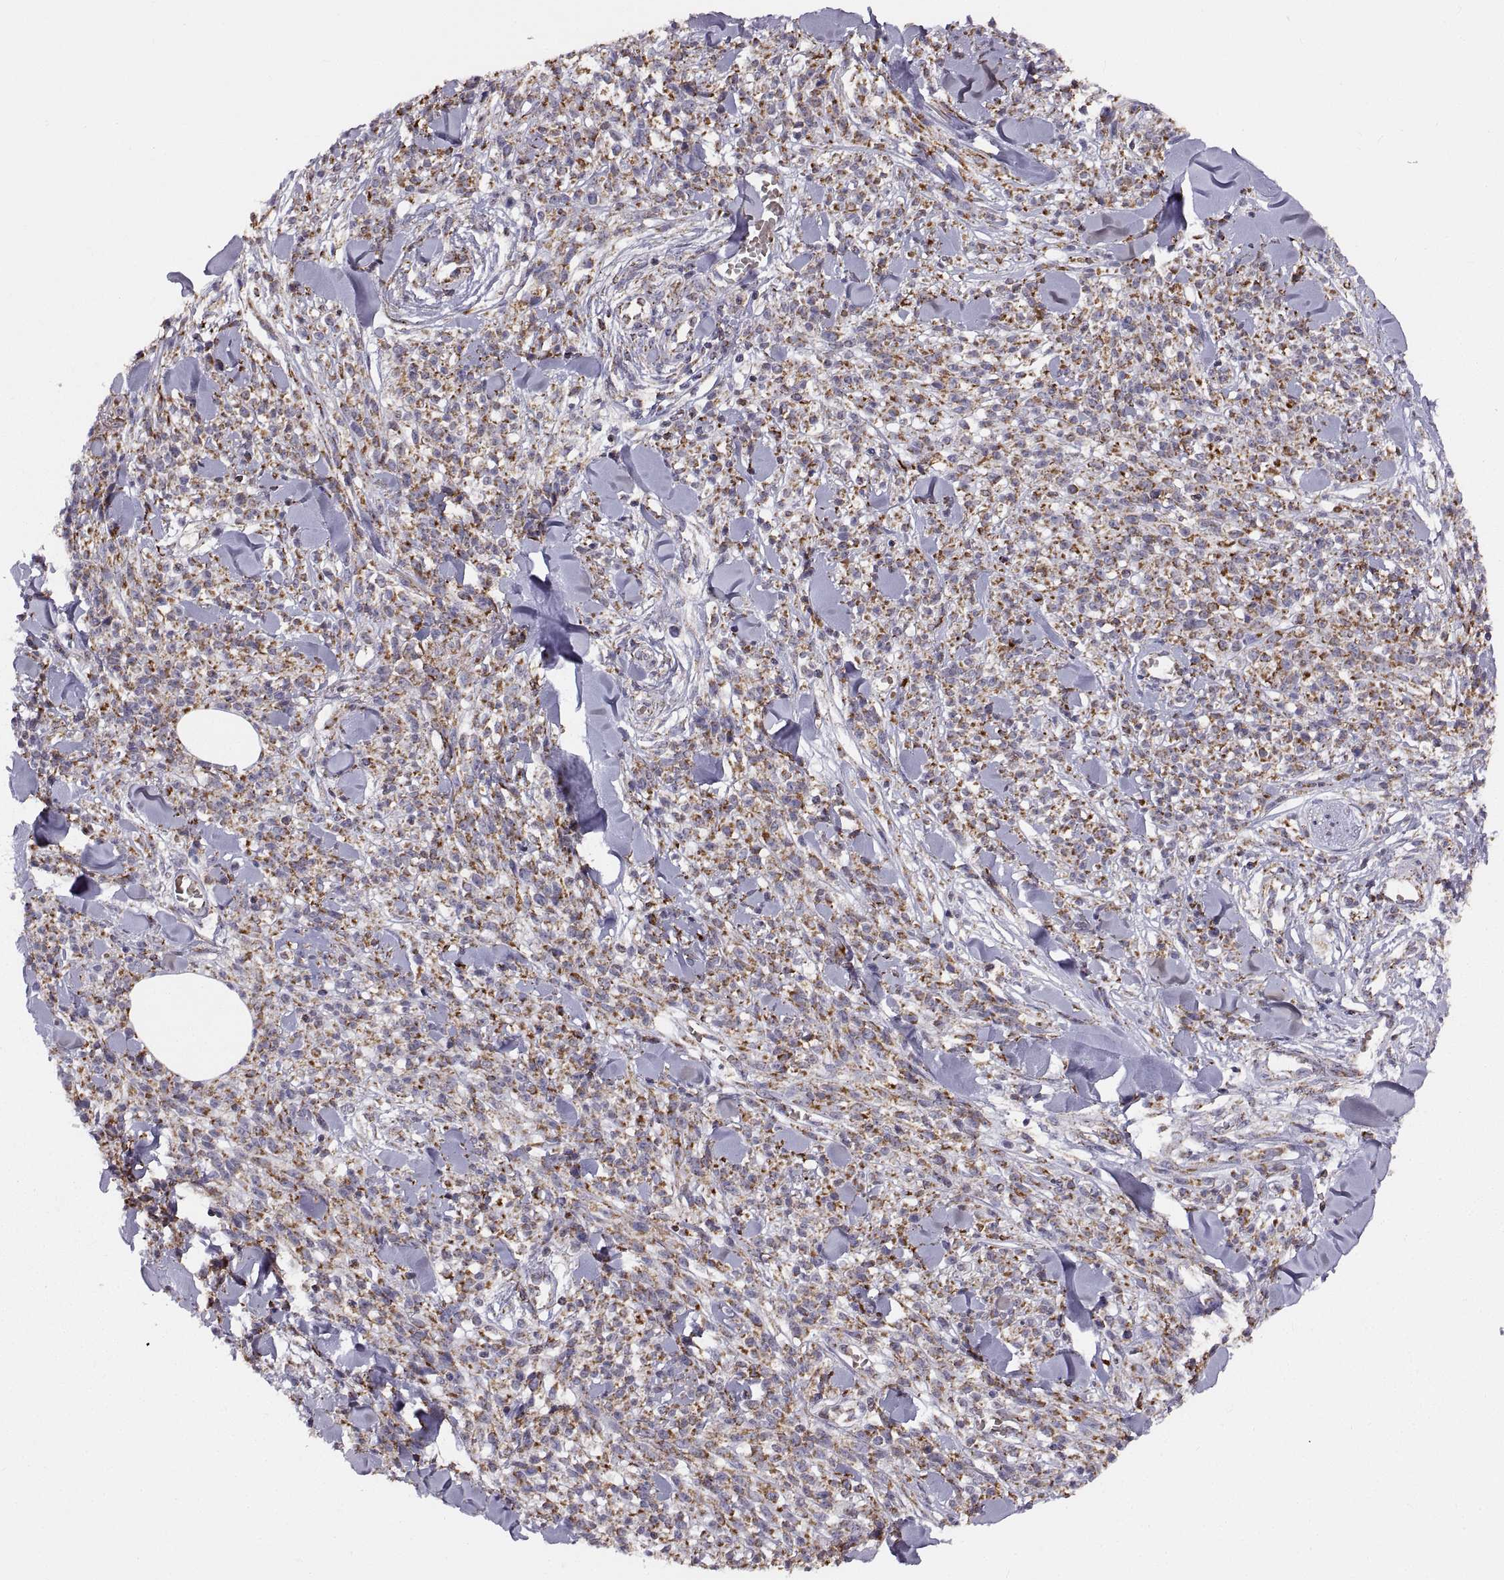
{"staining": {"intensity": "strong", "quantity": "25%-75%", "location": "cytoplasmic/membranous"}, "tissue": "melanoma", "cell_type": "Tumor cells", "image_type": "cancer", "snomed": [{"axis": "morphology", "description": "Malignant melanoma, NOS"}, {"axis": "topography", "description": "Skin"}, {"axis": "topography", "description": "Skin of trunk"}], "caption": "Immunohistochemical staining of human malignant melanoma displays high levels of strong cytoplasmic/membranous protein positivity in about 25%-75% of tumor cells. (DAB = brown stain, brightfield microscopy at high magnification).", "gene": "ARSD", "patient": {"sex": "male", "age": 74}}